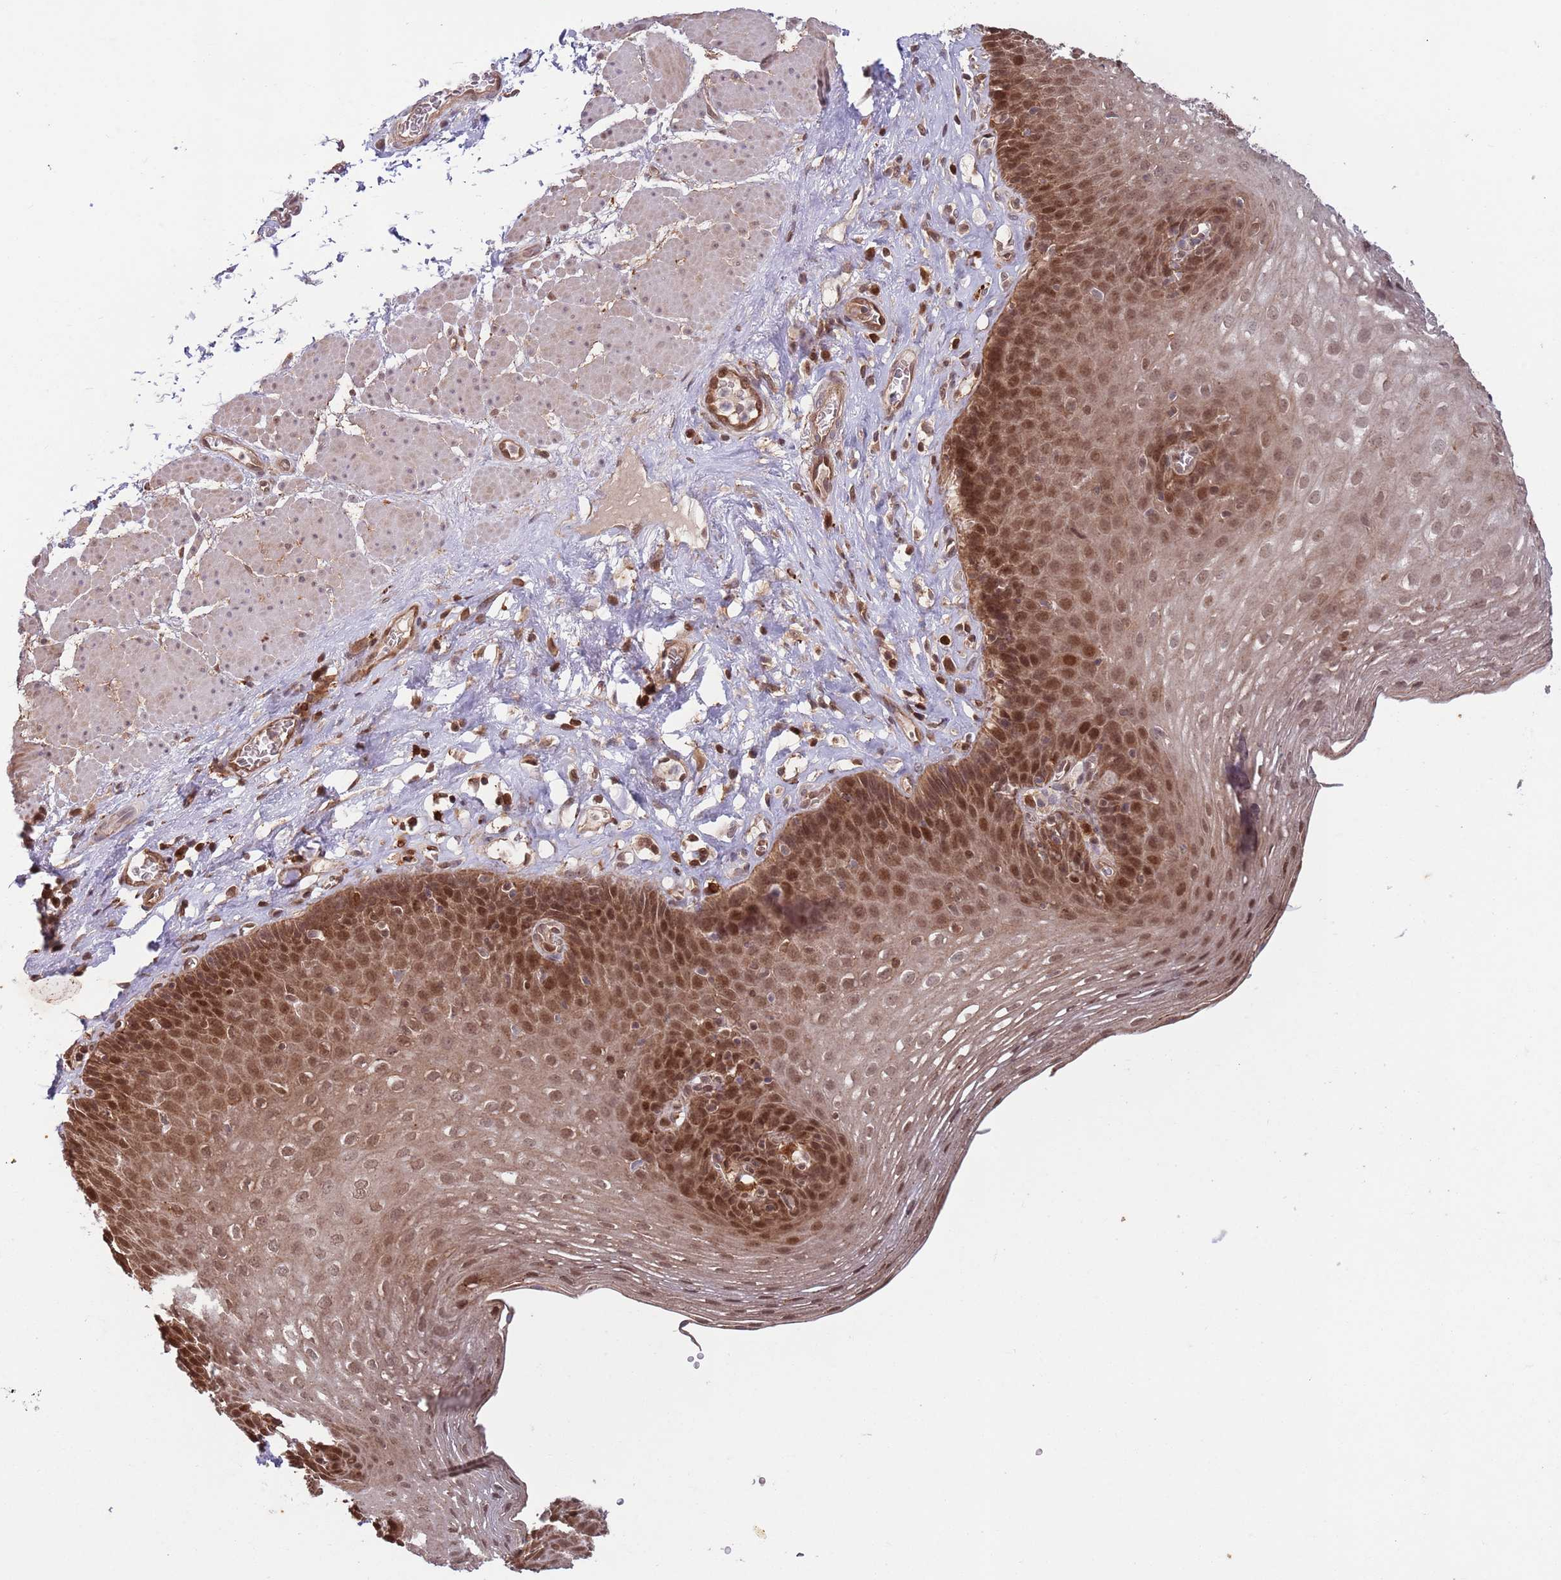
{"staining": {"intensity": "strong", "quantity": "25%-75%", "location": "nuclear"}, "tissue": "esophagus", "cell_type": "Squamous epithelial cells", "image_type": "normal", "snomed": [{"axis": "morphology", "description": "Normal tissue, NOS"}, {"axis": "topography", "description": "Esophagus"}], "caption": "The image reveals a brown stain indicating the presence of a protein in the nuclear of squamous epithelial cells in esophagus.", "gene": "SALL1", "patient": {"sex": "female", "age": 66}}